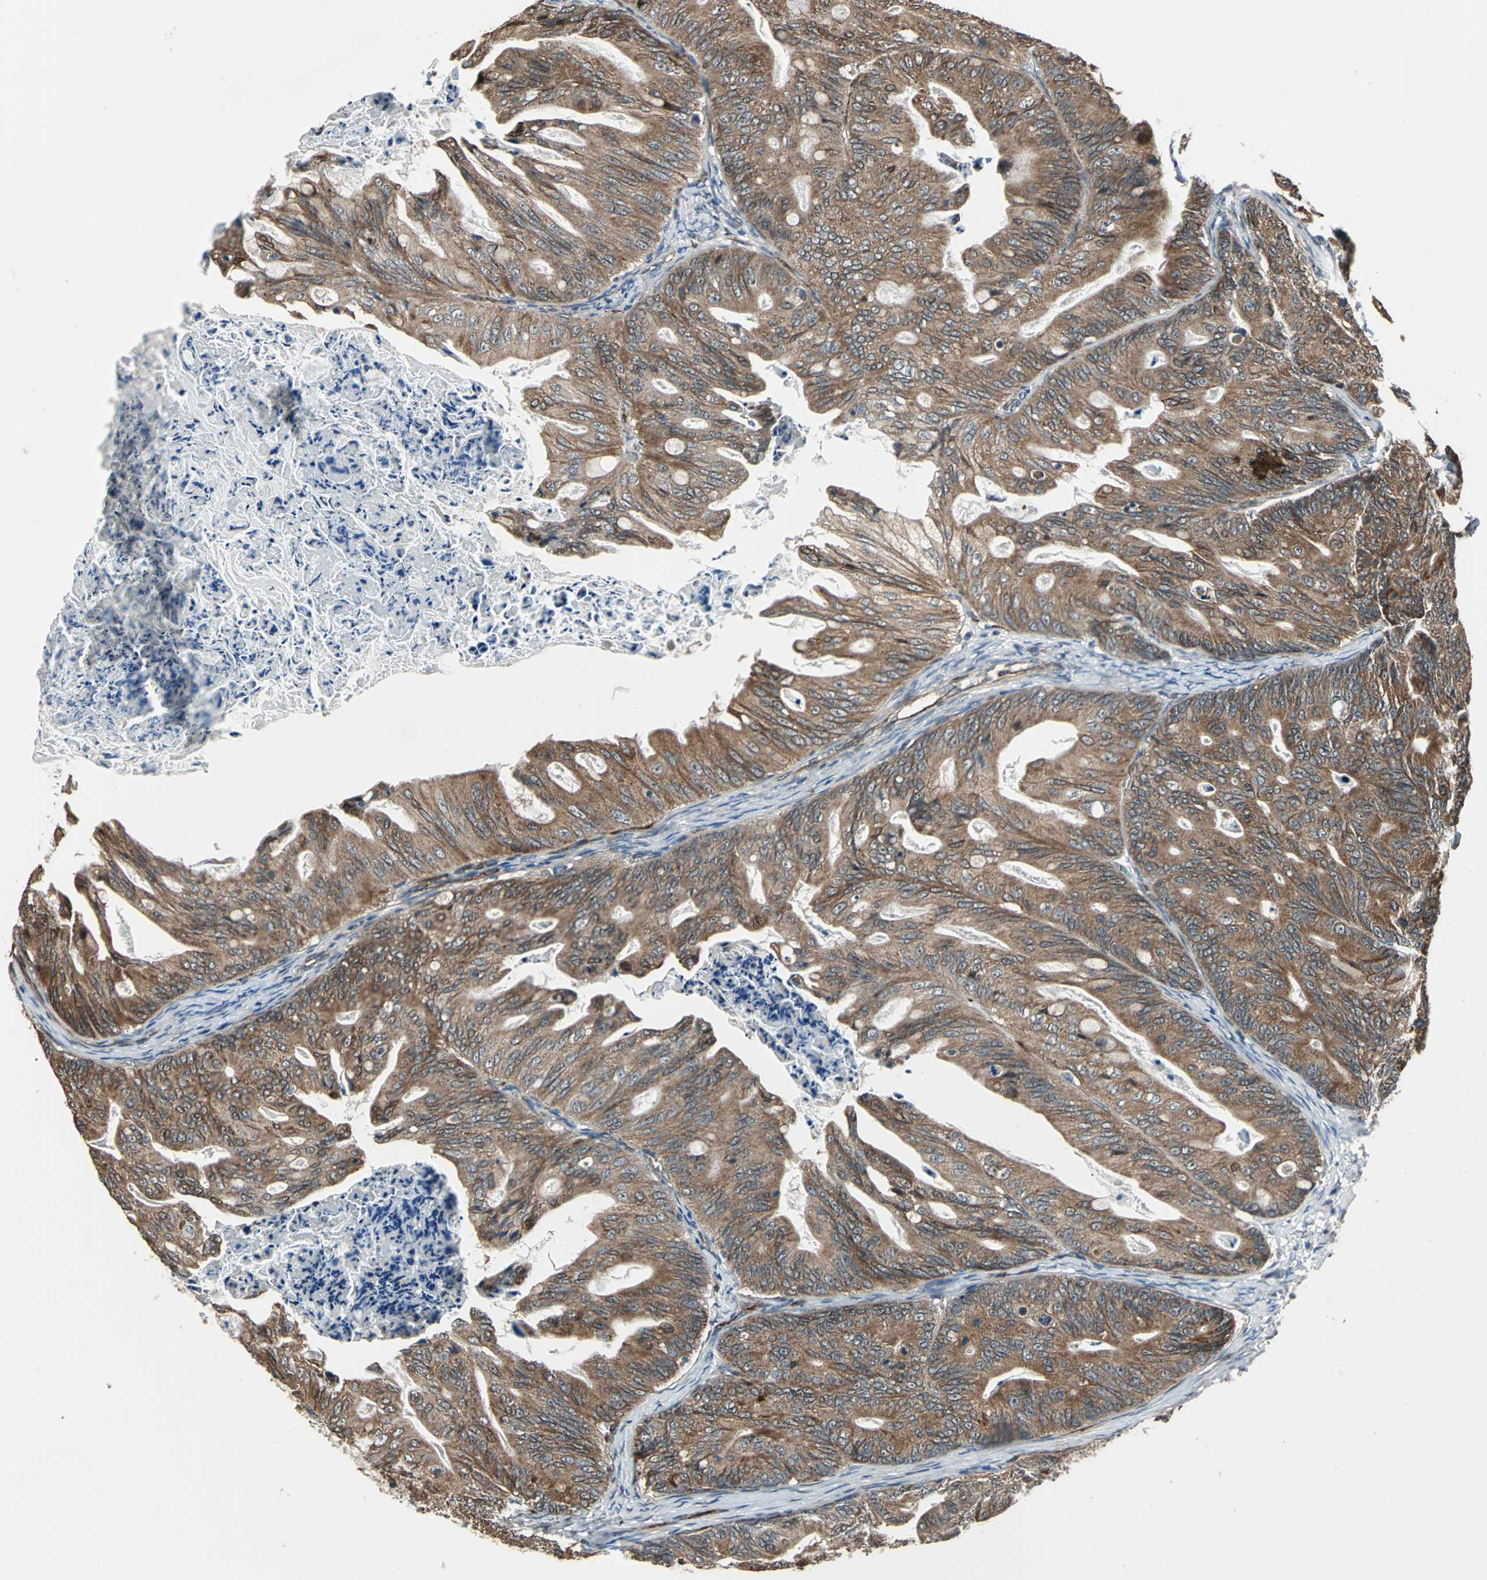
{"staining": {"intensity": "strong", "quantity": ">75%", "location": "cytoplasmic/membranous"}, "tissue": "ovarian cancer", "cell_type": "Tumor cells", "image_type": "cancer", "snomed": [{"axis": "morphology", "description": "Cystadenocarcinoma, mucinous, NOS"}, {"axis": "topography", "description": "Ovary"}], "caption": "Mucinous cystadenocarcinoma (ovarian) stained with immunohistochemistry displays strong cytoplasmic/membranous expression in approximately >75% of tumor cells.", "gene": "EXD2", "patient": {"sex": "female", "age": 36}}